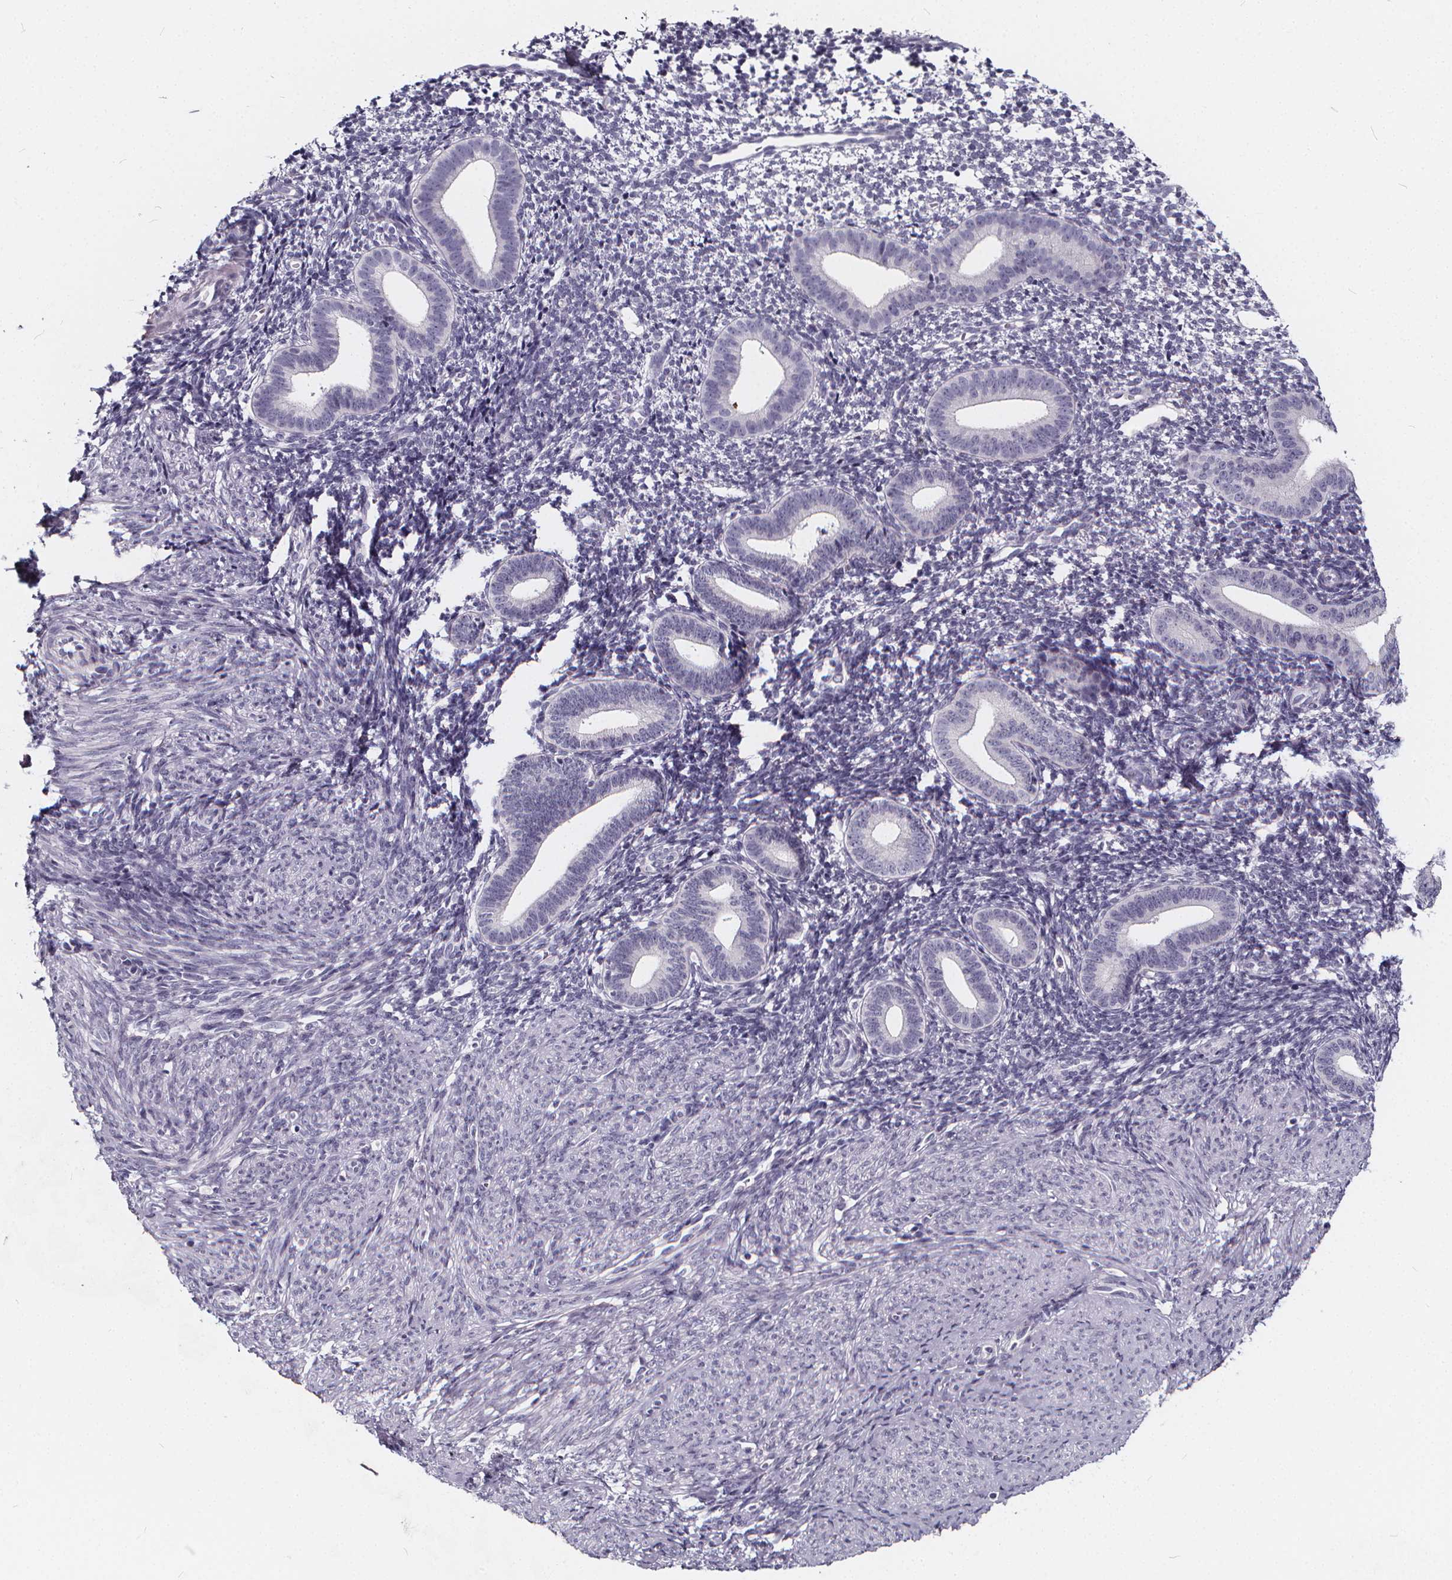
{"staining": {"intensity": "negative", "quantity": "none", "location": "none"}, "tissue": "endometrium", "cell_type": "Cells in endometrial stroma", "image_type": "normal", "snomed": [{"axis": "morphology", "description": "Normal tissue, NOS"}, {"axis": "topography", "description": "Endometrium"}], "caption": "Immunohistochemistry (IHC) of normal human endometrium demonstrates no positivity in cells in endometrial stroma.", "gene": "SPEF2", "patient": {"sex": "female", "age": 40}}